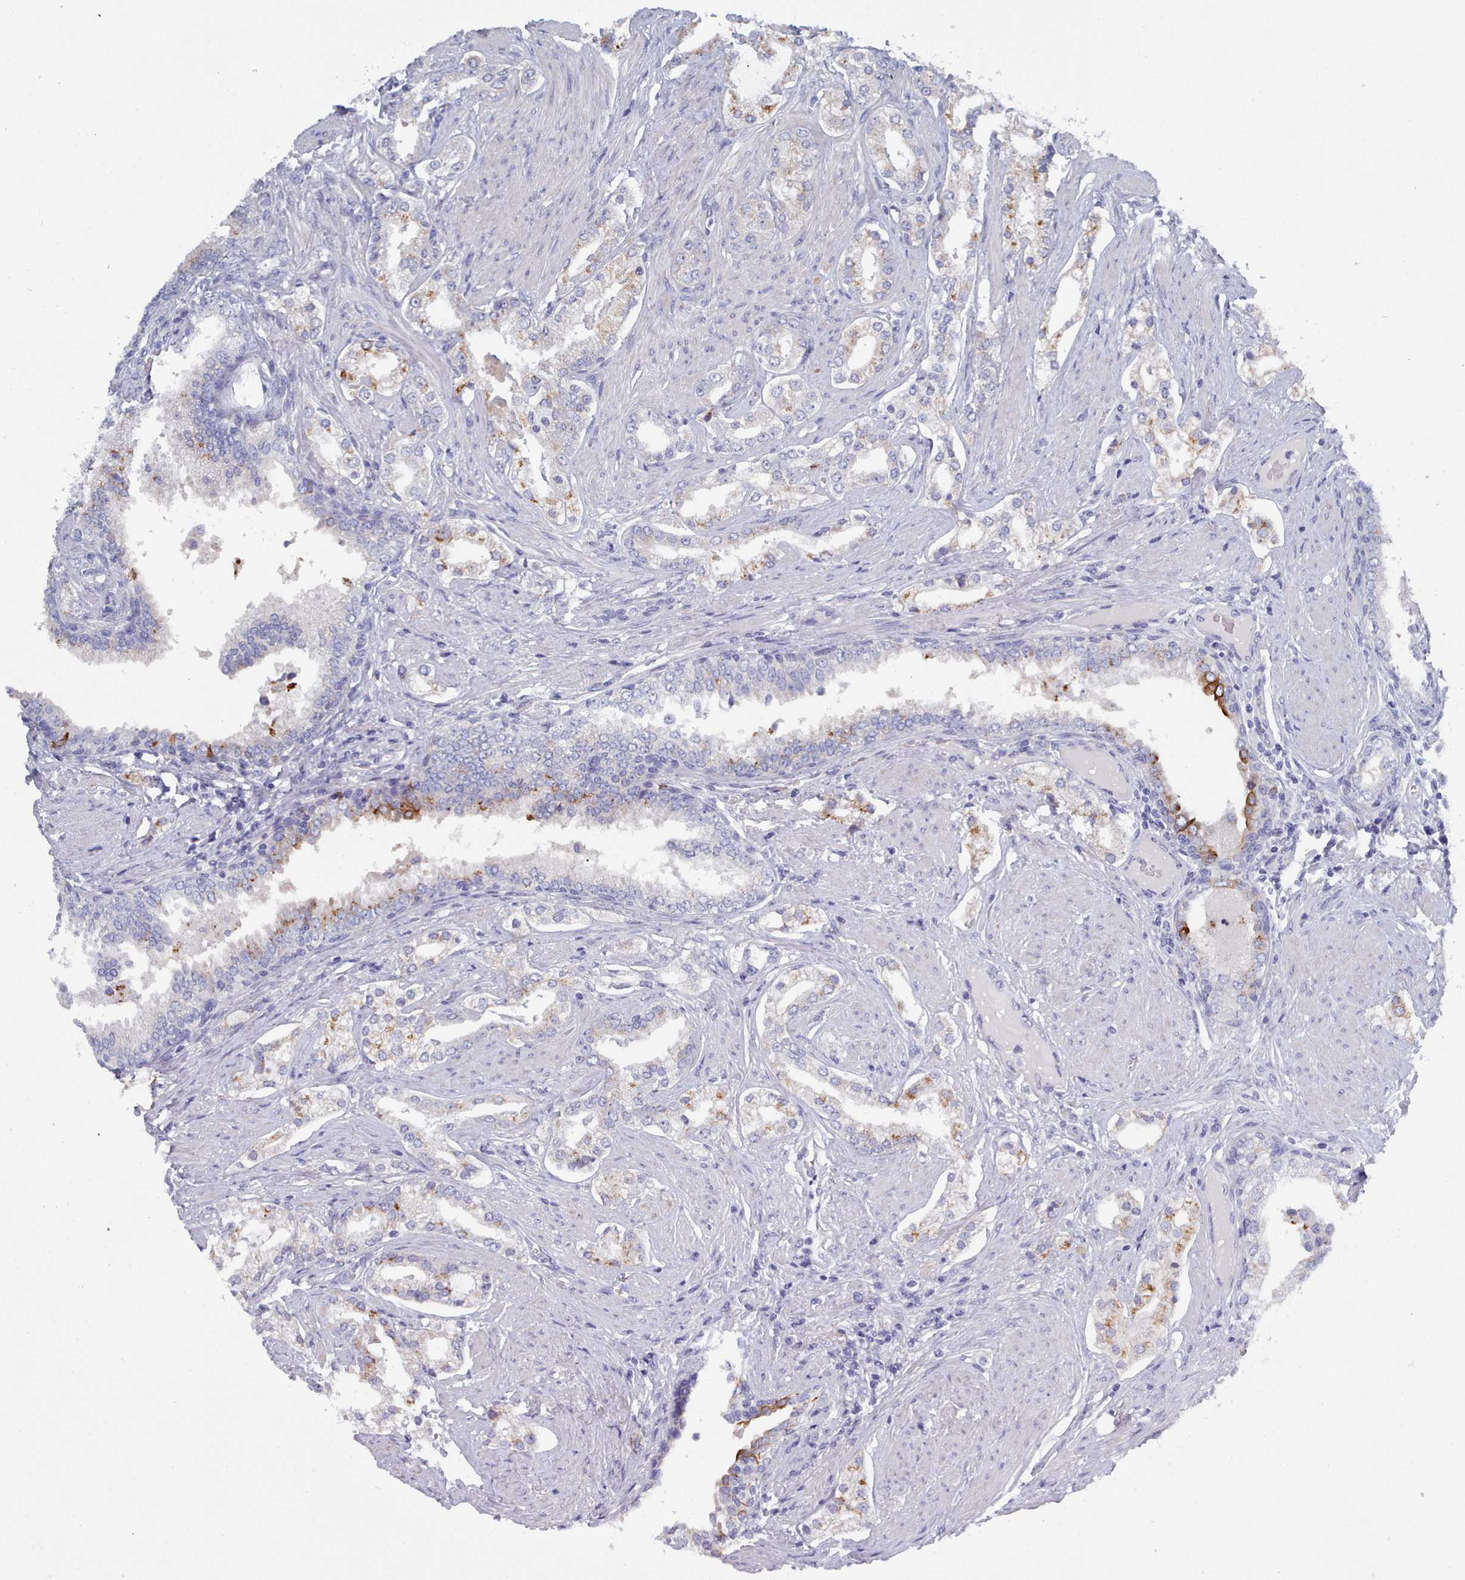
{"staining": {"intensity": "moderate", "quantity": "<25%", "location": "cytoplasmic/membranous"}, "tissue": "prostate cancer", "cell_type": "Tumor cells", "image_type": "cancer", "snomed": [{"axis": "morphology", "description": "Adenocarcinoma, High grade"}, {"axis": "topography", "description": "Prostate"}], "caption": "Immunohistochemistry (IHC) (DAB) staining of prostate cancer (adenocarcinoma (high-grade)) displays moderate cytoplasmic/membranous protein positivity in approximately <25% of tumor cells.", "gene": "PDE4C", "patient": {"sex": "male", "age": 71}}